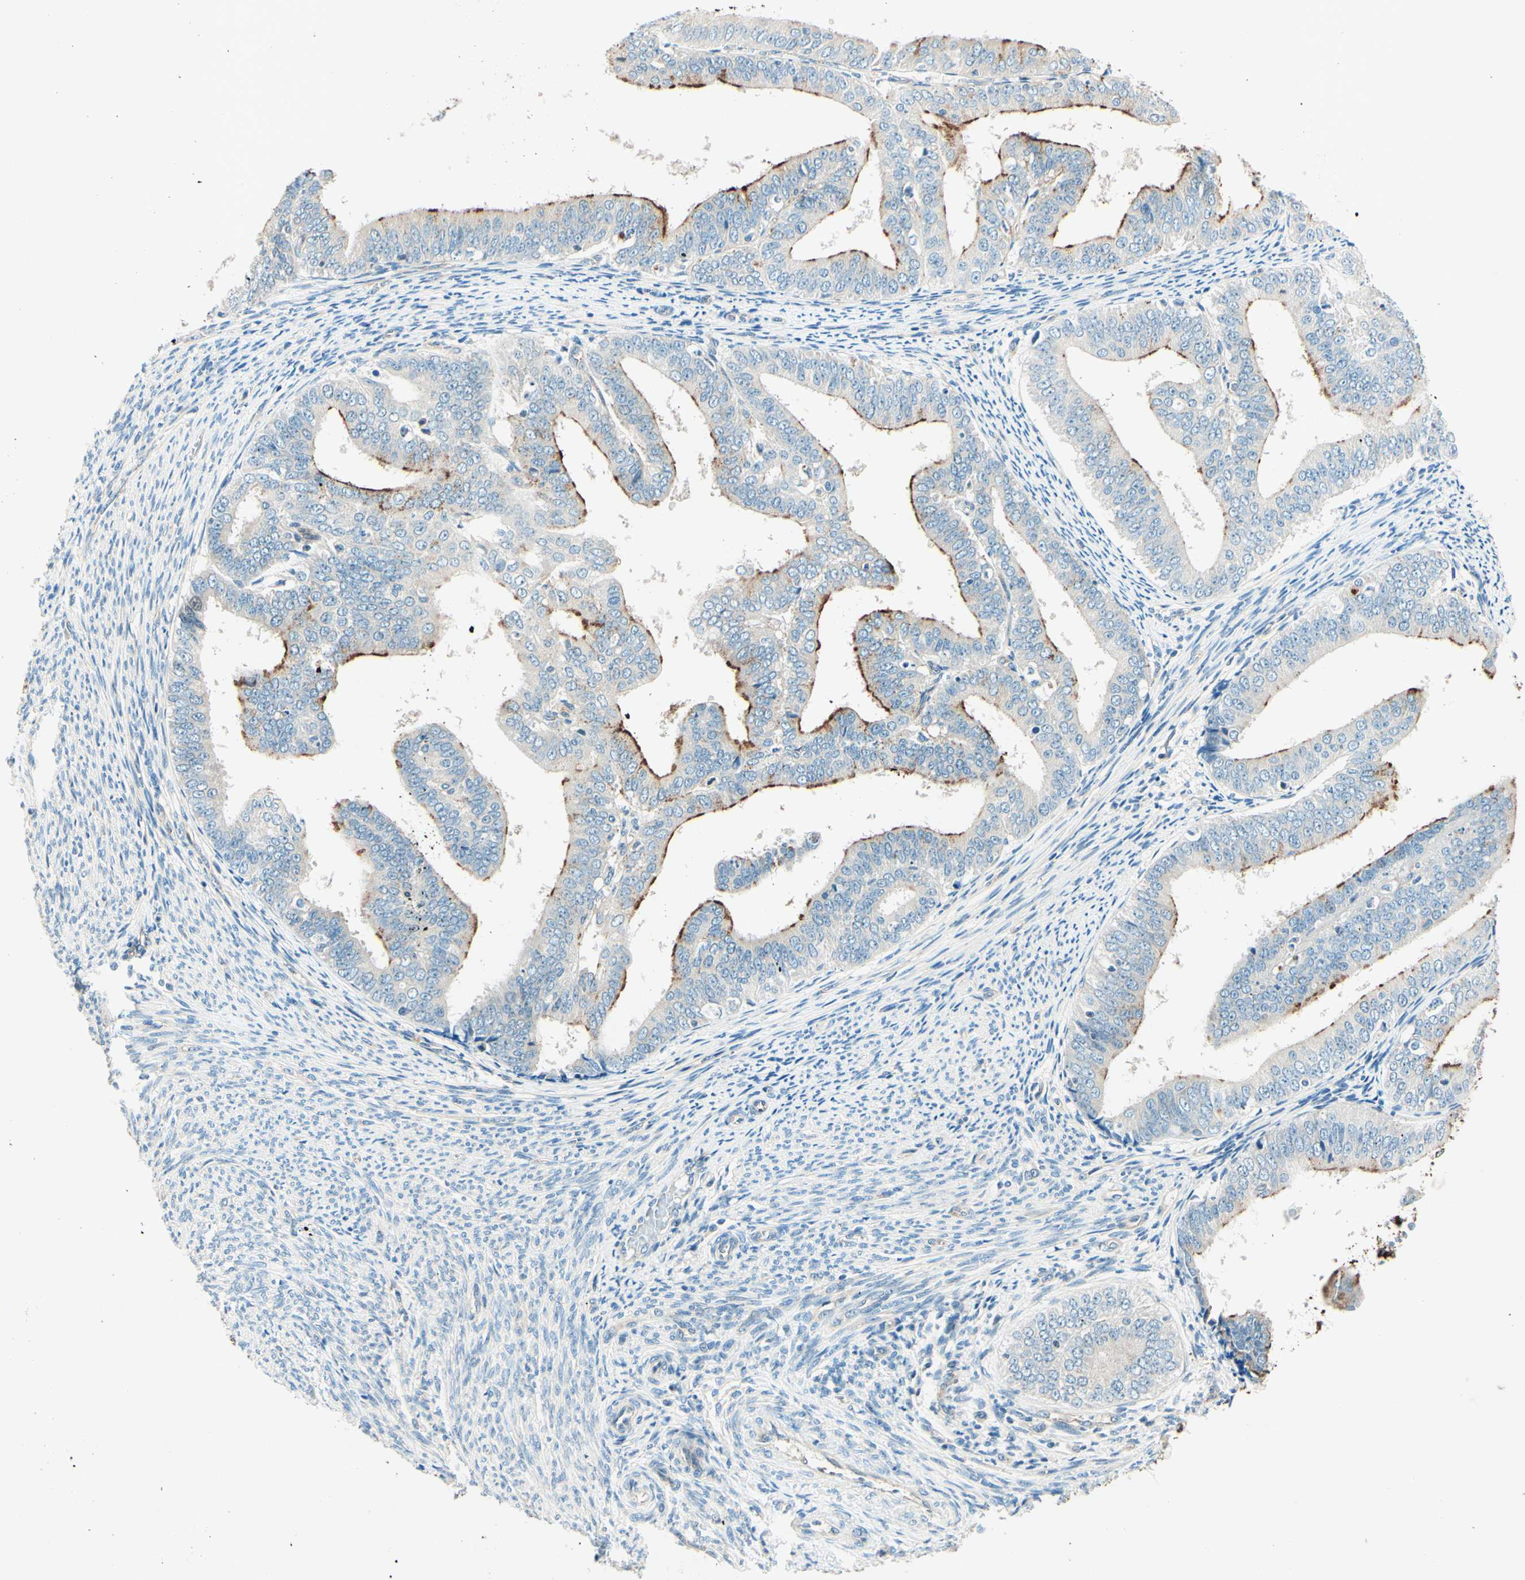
{"staining": {"intensity": "moderate", "quantity": "25%-75%", "location": "cytoplasmic/membranous"}, "tissue": "endometrial cancer", "cell_type": "Tumor cells", "image_type": "cancer", "snomed": [{"axis": "morphology", "description": "Adenocarcinoma, NOS"}, {"axis": "topography", "description": "Endometrium"}], "caption": "The immunohistochemical stain labels moderate cytoplasmic/membranous expression in tumor cells of endometrial cancer tissue.", "gene": "TAOK2", "patient": {"sex": "female", "age": 63}}